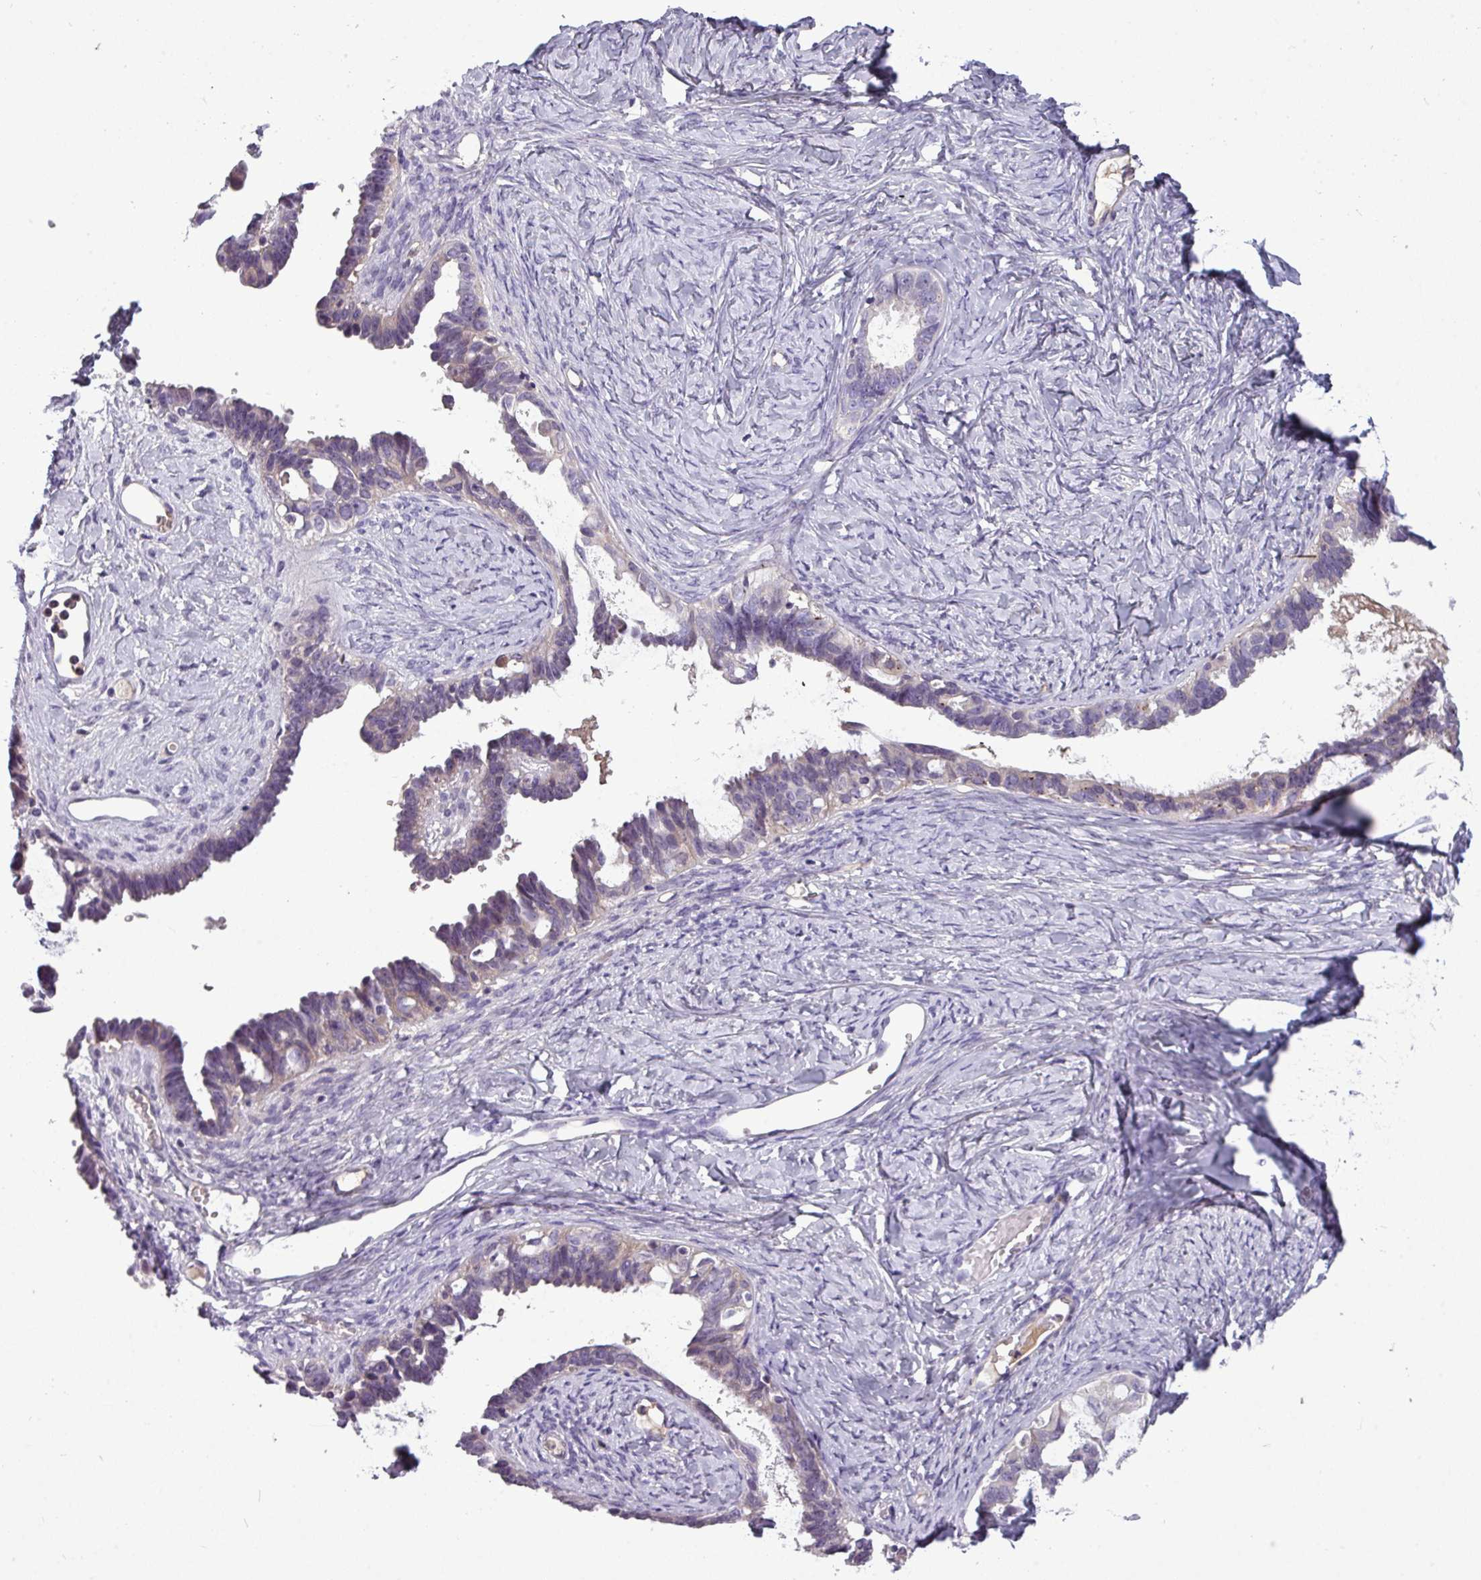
{"staining": {"intensity": "negative", "quantity": "none", "location": "none"}, "tissue": "ovarian cancer", "cell_type": "Tumor cells", "image_type": "cancer", "snomed": [{"axis": "morphology", "description": "Cystadenocarcinoma, serous, NOS"}, {"axis": "topography", "description": "Ovary"}], "caption": "Photomicrograph shows no protein positivity in tumor cells of serous cystadenocarcinoma (ovarian) tissue.", "gene": "ZNF35", "patient": {"sex": "female", "age": 69}}